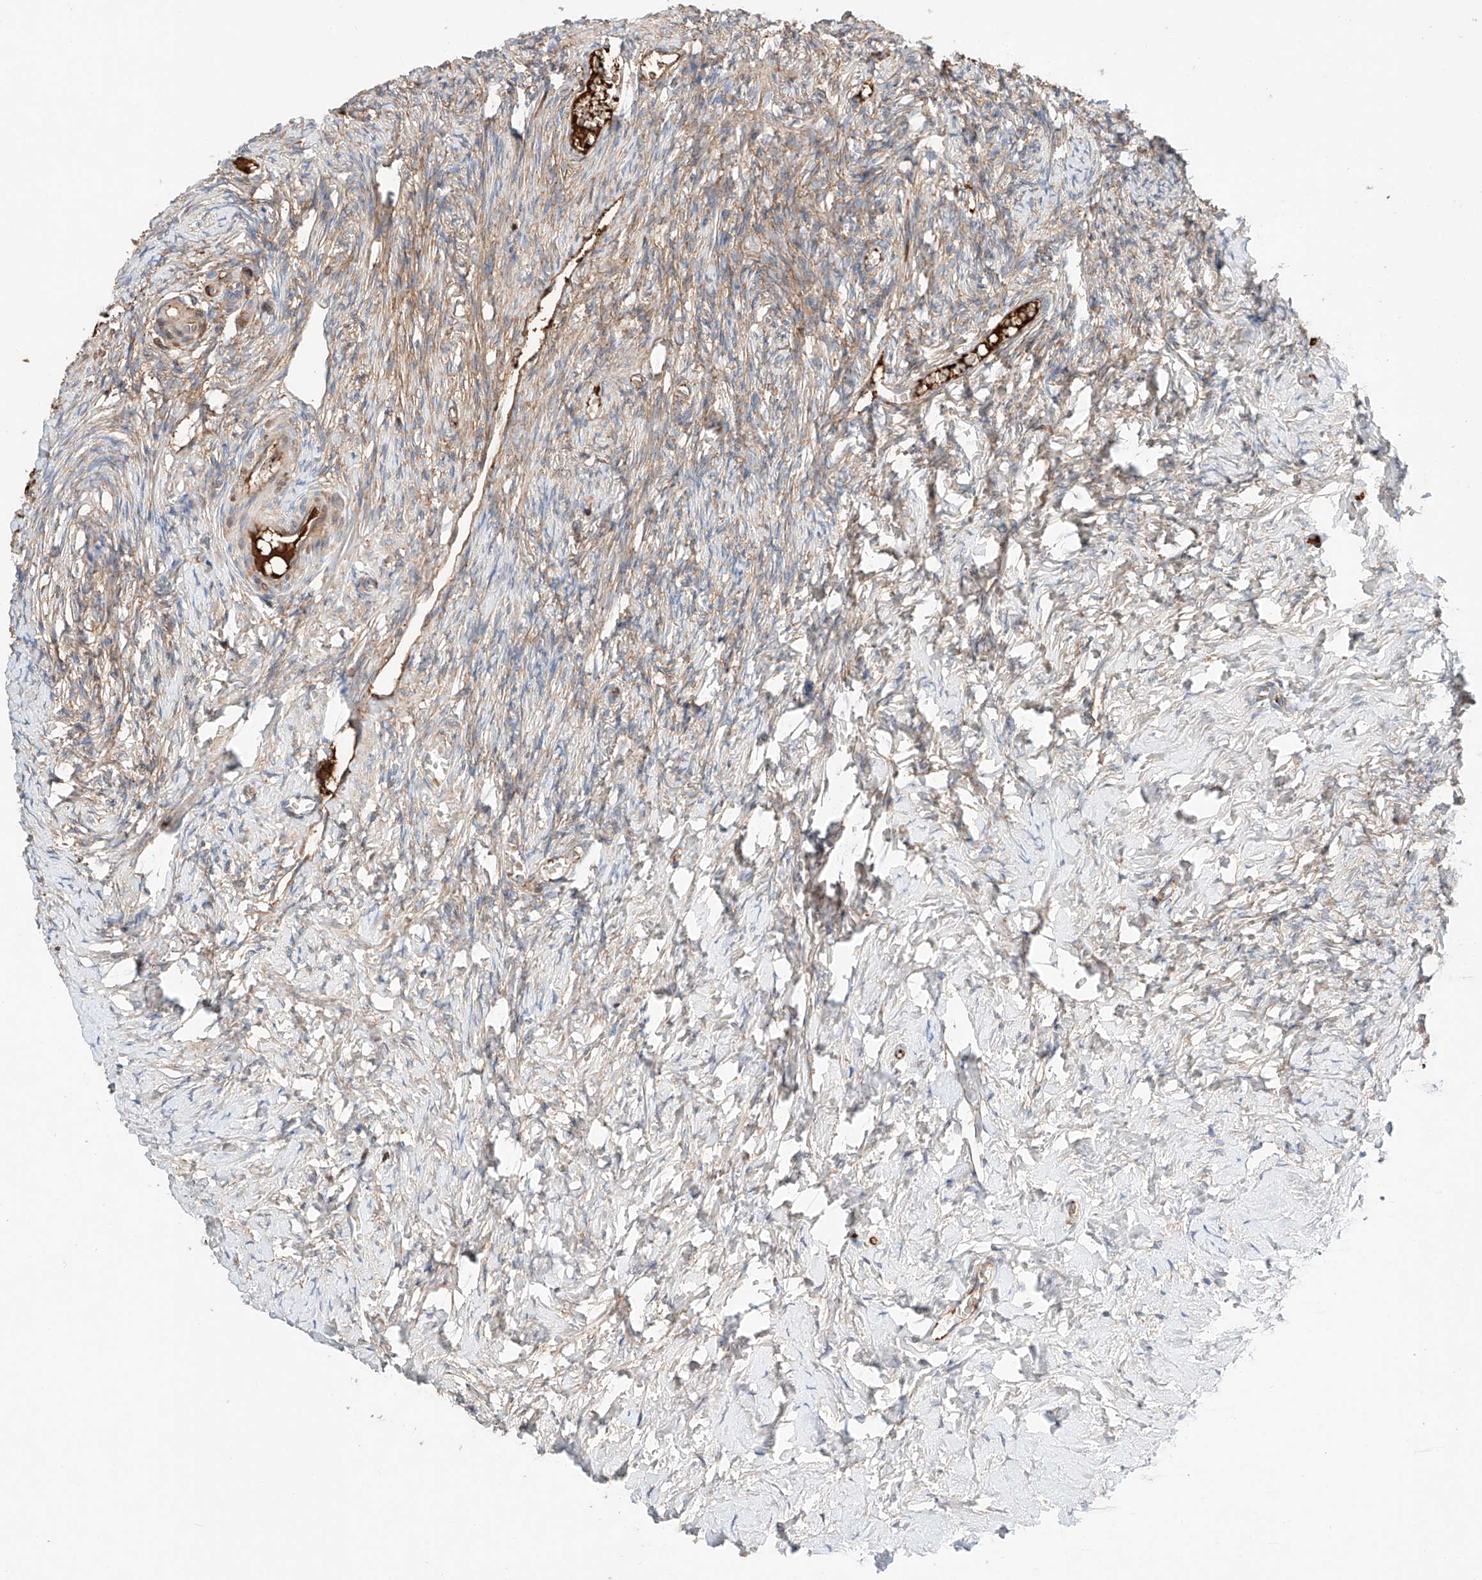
{"staining": {"intensity": "weak", "quantity": "<25%", "location": "cytoplasmic/membranous"}, "tissue": "ovary", "cell_type": "Ovarian stroma cells", "image_type": "normal", "snomed": [{"axis": "morphology", "description": "Normal tissue, NOS"}, {"axis": "topography", "description": "Ovary"}], "caption": "An image of ovary stained for a protein reveals no brown staining in ovarian stroma cells. The staining is performed using DAB (3,3'-diaminobenzidine) brown chromogen with nuclei counter-stained in using hematoxylin.", "gene": "PGGT1B", "patient": {"sex": "female", "age": 27}}